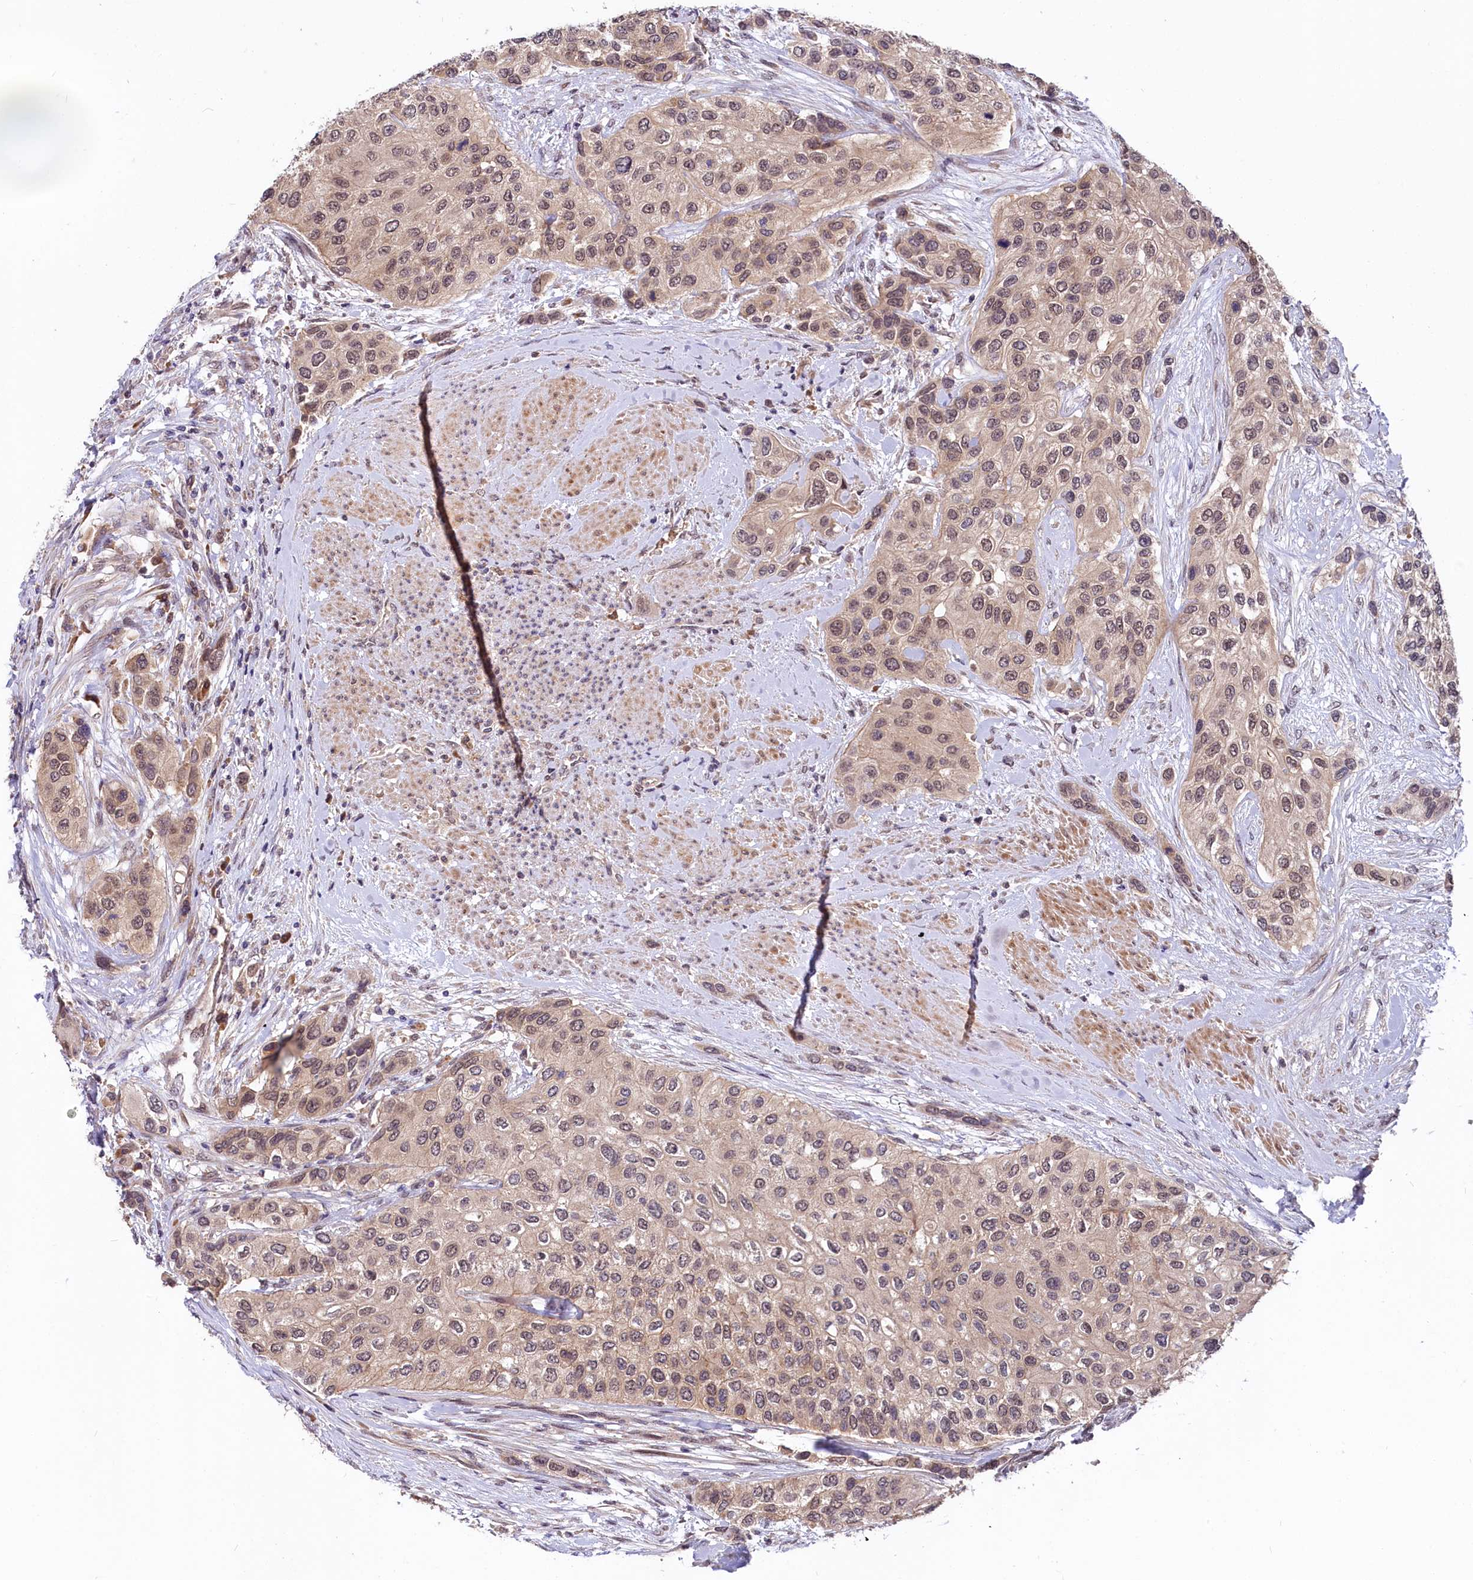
{"staining": {"intensity": "weak", "quantity": ">75%", "location": "nuclear"}, "tissue": "urothelial cancer", "cell_type": "Tumor cells", "image_type": "cancer", "snomed": [{"axis": "morphology", "description": "Normal tissue, NOS"}, {"axis": "morphology", "description": "Urothelial carcinoma, High grade"}, {"axis": "topography", "description": "Vascular tissue"}, {"axis": "topography", "description": "Urinary bladder"}], "caption": "Weak nuclear staining is present in about >75% of tumor cells in urothelial cancer.", "gene": "UBE3A", "patient": {"sex": "female", "age": 56}}